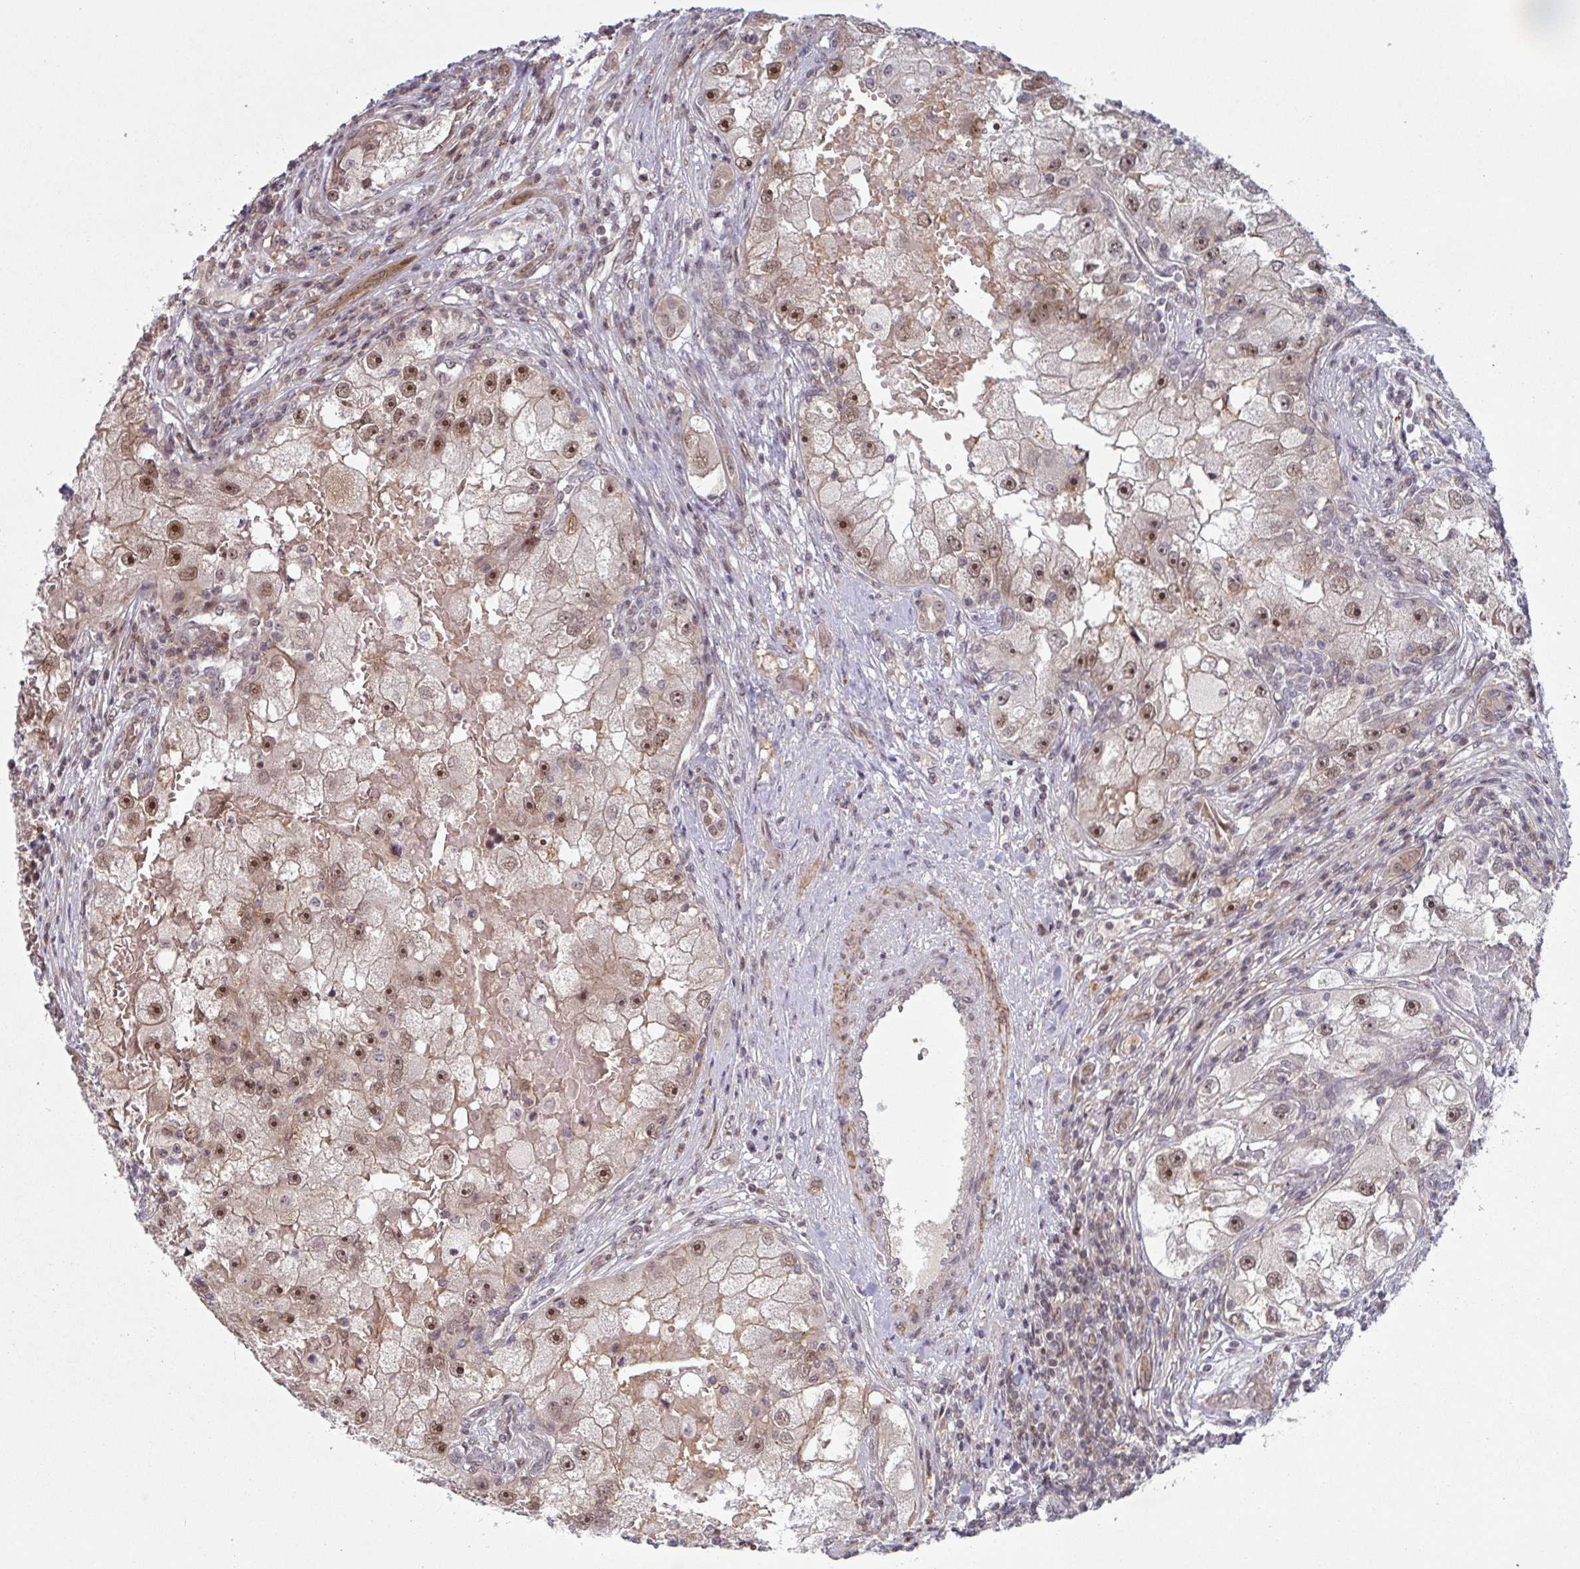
{"staining": {"intensity": "moderate", "quantity": ">75%", "location": "cytoplasmic/membranous,nuclear"}, "tissue": "renal cancer", "cell_type": "Tumor cells", "image_type": "cancer", "snomed": [{"axis": "morphology", "description": "Adenocarcinoma, NOS"}, {"axis": "topography", "description": "Kidney"}], "caption": "Adenocarcinoma (renal) was stained to show a protein in brown. There is medium levels of moderate cytoplasmic/membranous and nuclear staining in about >75% of tumor cells.", "gene": "NLRP13", "patient": {"sex": "male", "age": 63}}